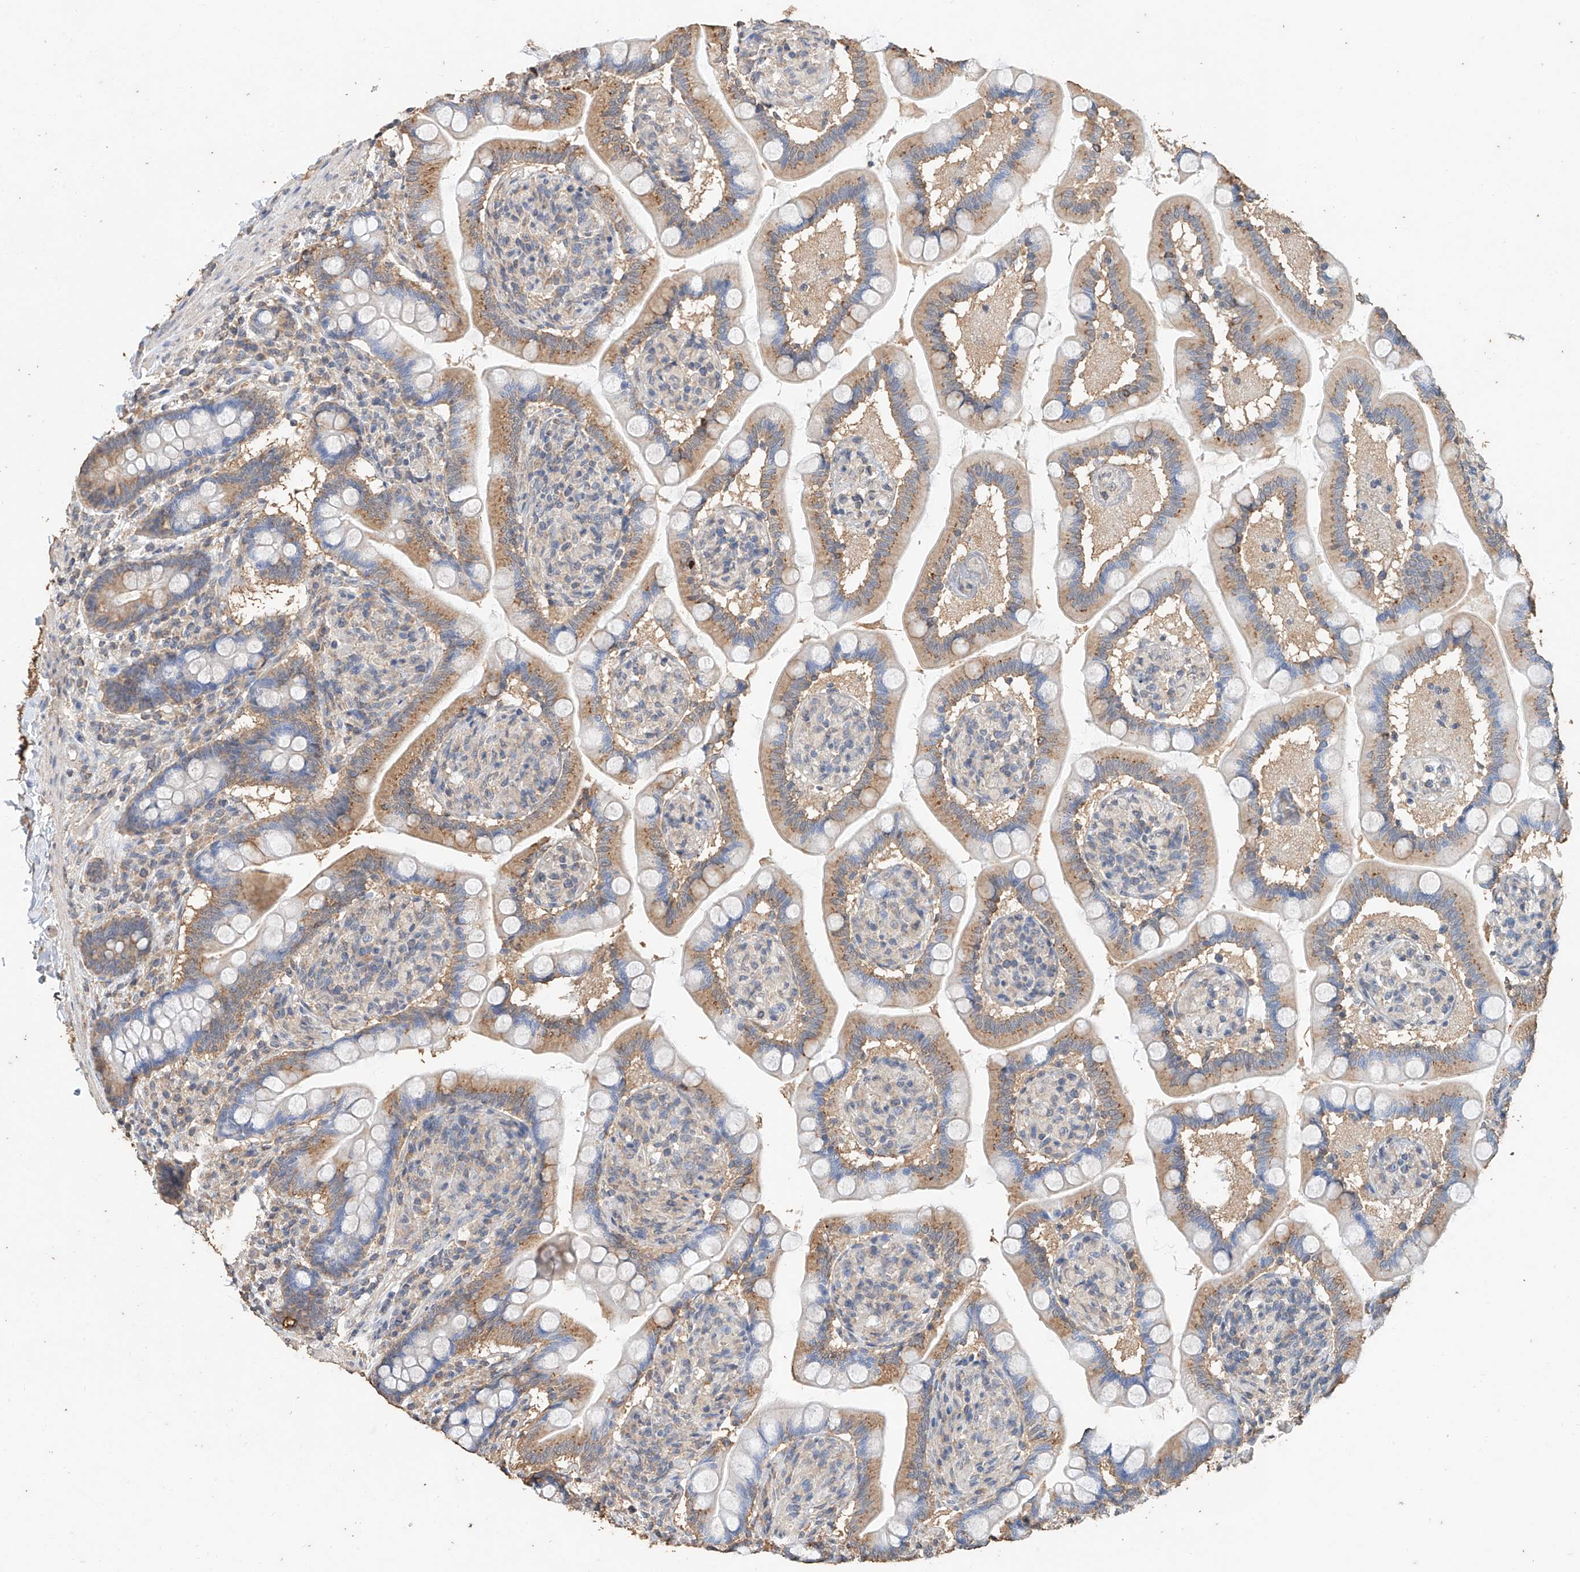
{"staining": {"intensity": "moderate", "quantity": "25%-75%", "location": "cytoplasmic/membranous"}, "tissue": "small intestine", "cell_type": "Glandular cells", "image_type": "normal", "snomed": [{"axis": "morphology", "description": "Normal tissue, NOS"}, {"axis": "topography", "description": "Small intestine"}], "caption": "Normal small intestine demonstrates moderate cytoplasmic/membranous expression in approximately 25%-75% of glandular cells.", "gene": "CERS4", "patient": {"sex": "female", "age": 64}}